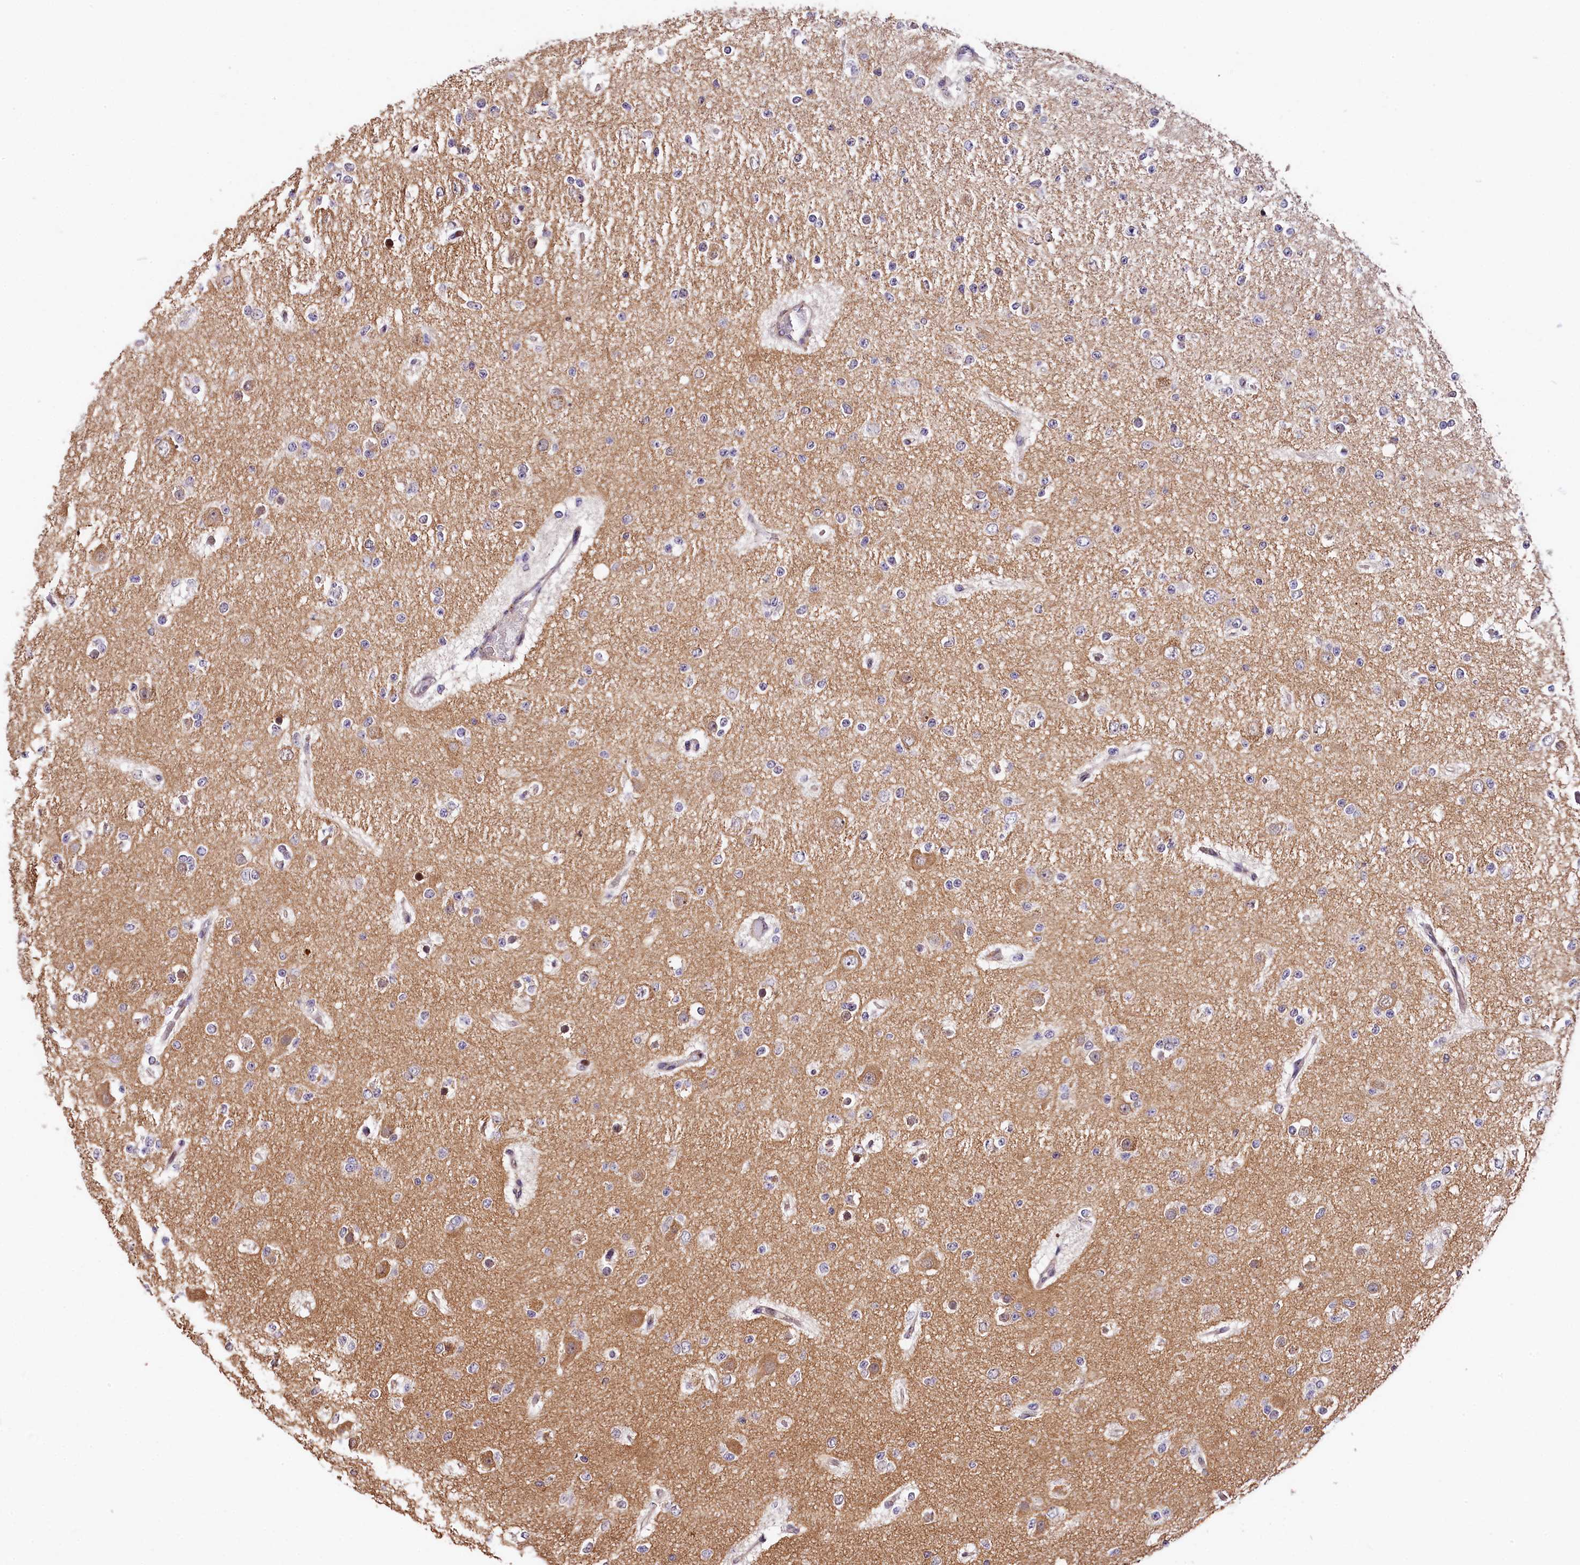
{"staining": {"intensity": "negative", "quantity": "none", "location": "none"}, "tissue": "glioma", "cell_type": "Tumor cells", "image_type": "cancer", "snomed": [{"axis": "morphology", "description": "Glioma, malignant, Low grade"}, {"axis": "topography", "description": "Brain"}], "caption": "Human glioma stained for a protein using immunohistochemistry (IHC) demonstrates no staining in tumor cells.", "gene": "CHORDC1", "patient": {"sex": "female", "age": 22}}